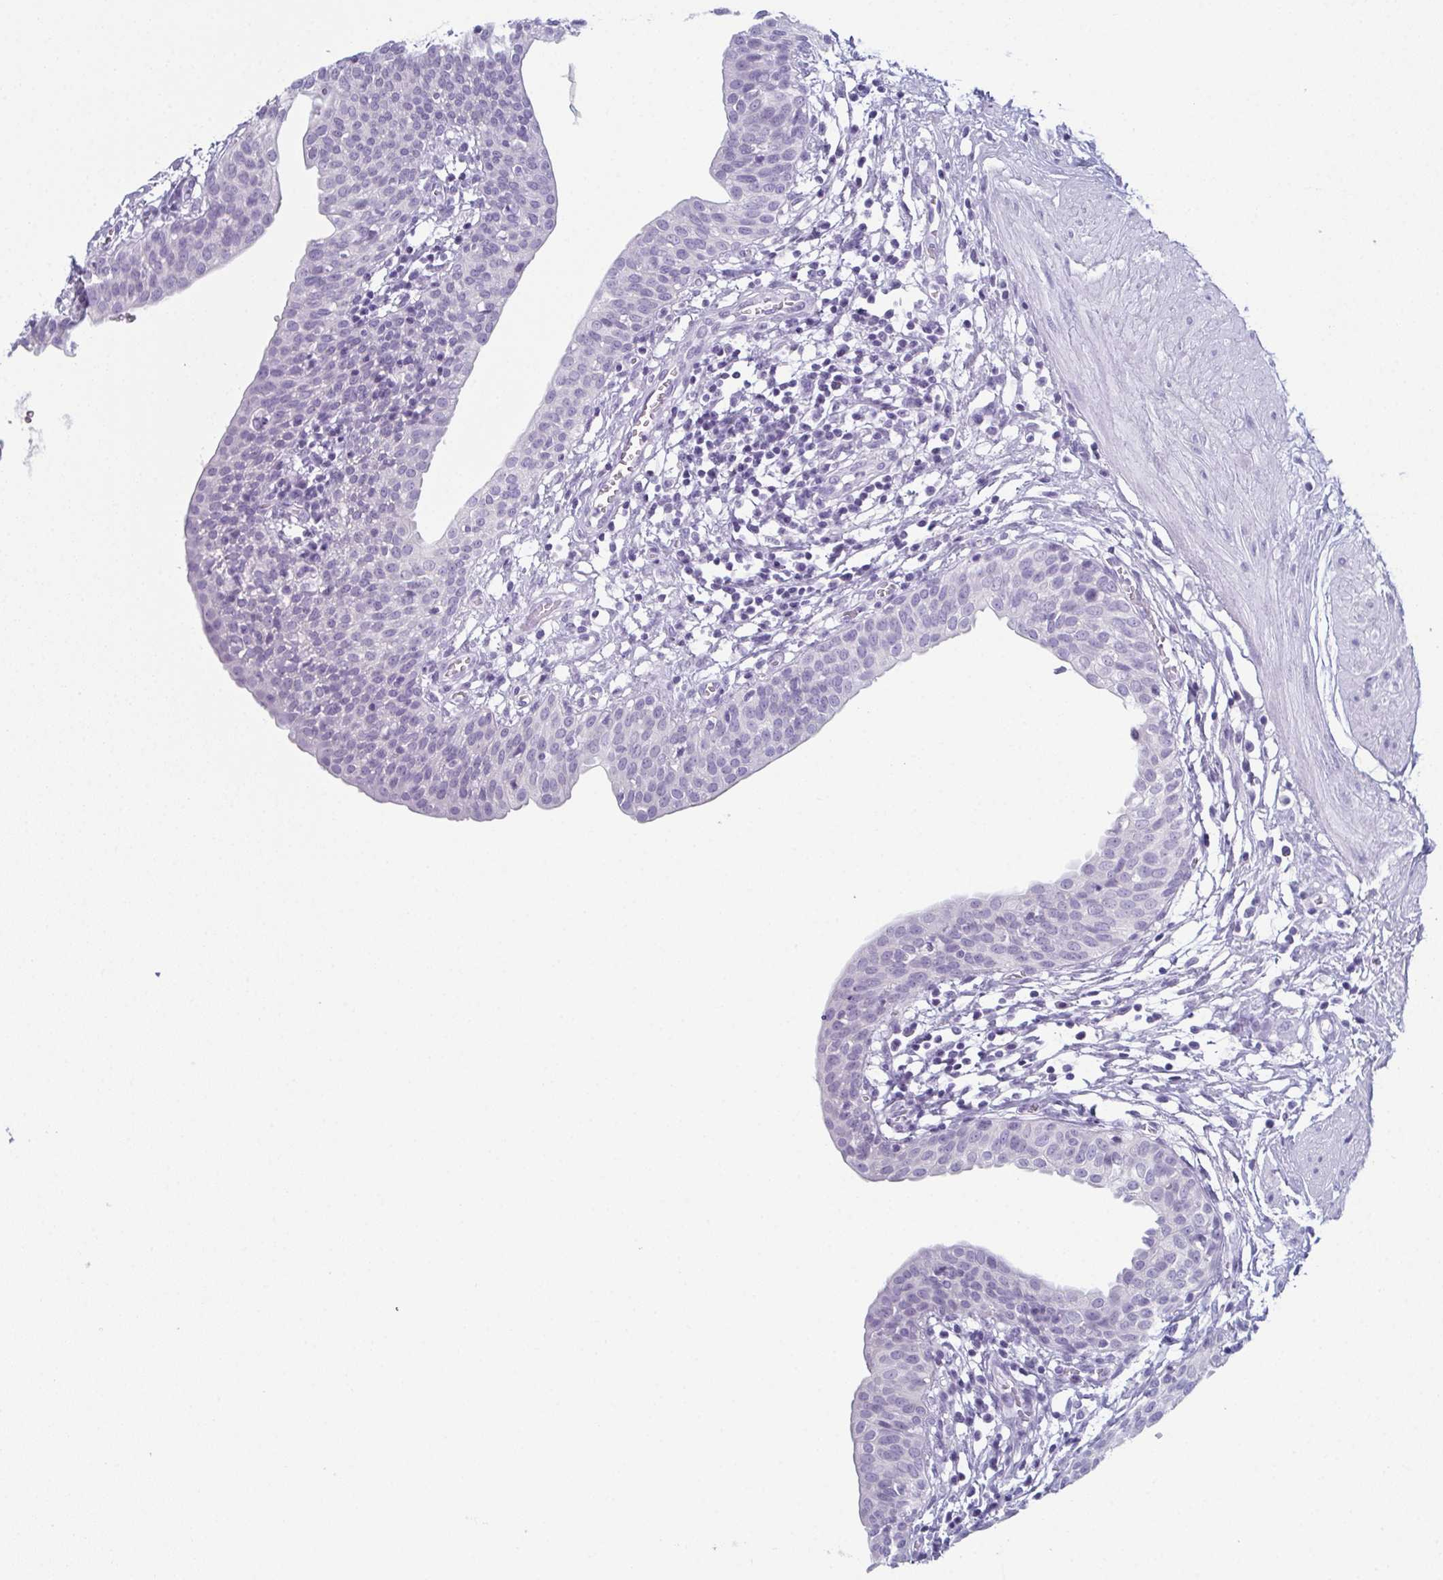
{"staining": {"intensity": "negative", "quantity": "none", "location": "none"}, "tissue": "urinary bladder", "cell_type": "Urothelial cells", "image_type": "normal", "snomed": [{"axis": "morphology", "description": "Normal tissue, NOS"}, {"axis": "topography", "description": "Urinary bladder"}], "caption": "IHC micrograph of unremarkable urinary bladder stained for a protein (brown), which reveals no staining in urothelial cells. The staining is performed using DAB brown chromogen with nuclei counter-stained in using hematoxylin.", "gene": "ENKUR", "patient": {"sex": "male", "age": 55}}